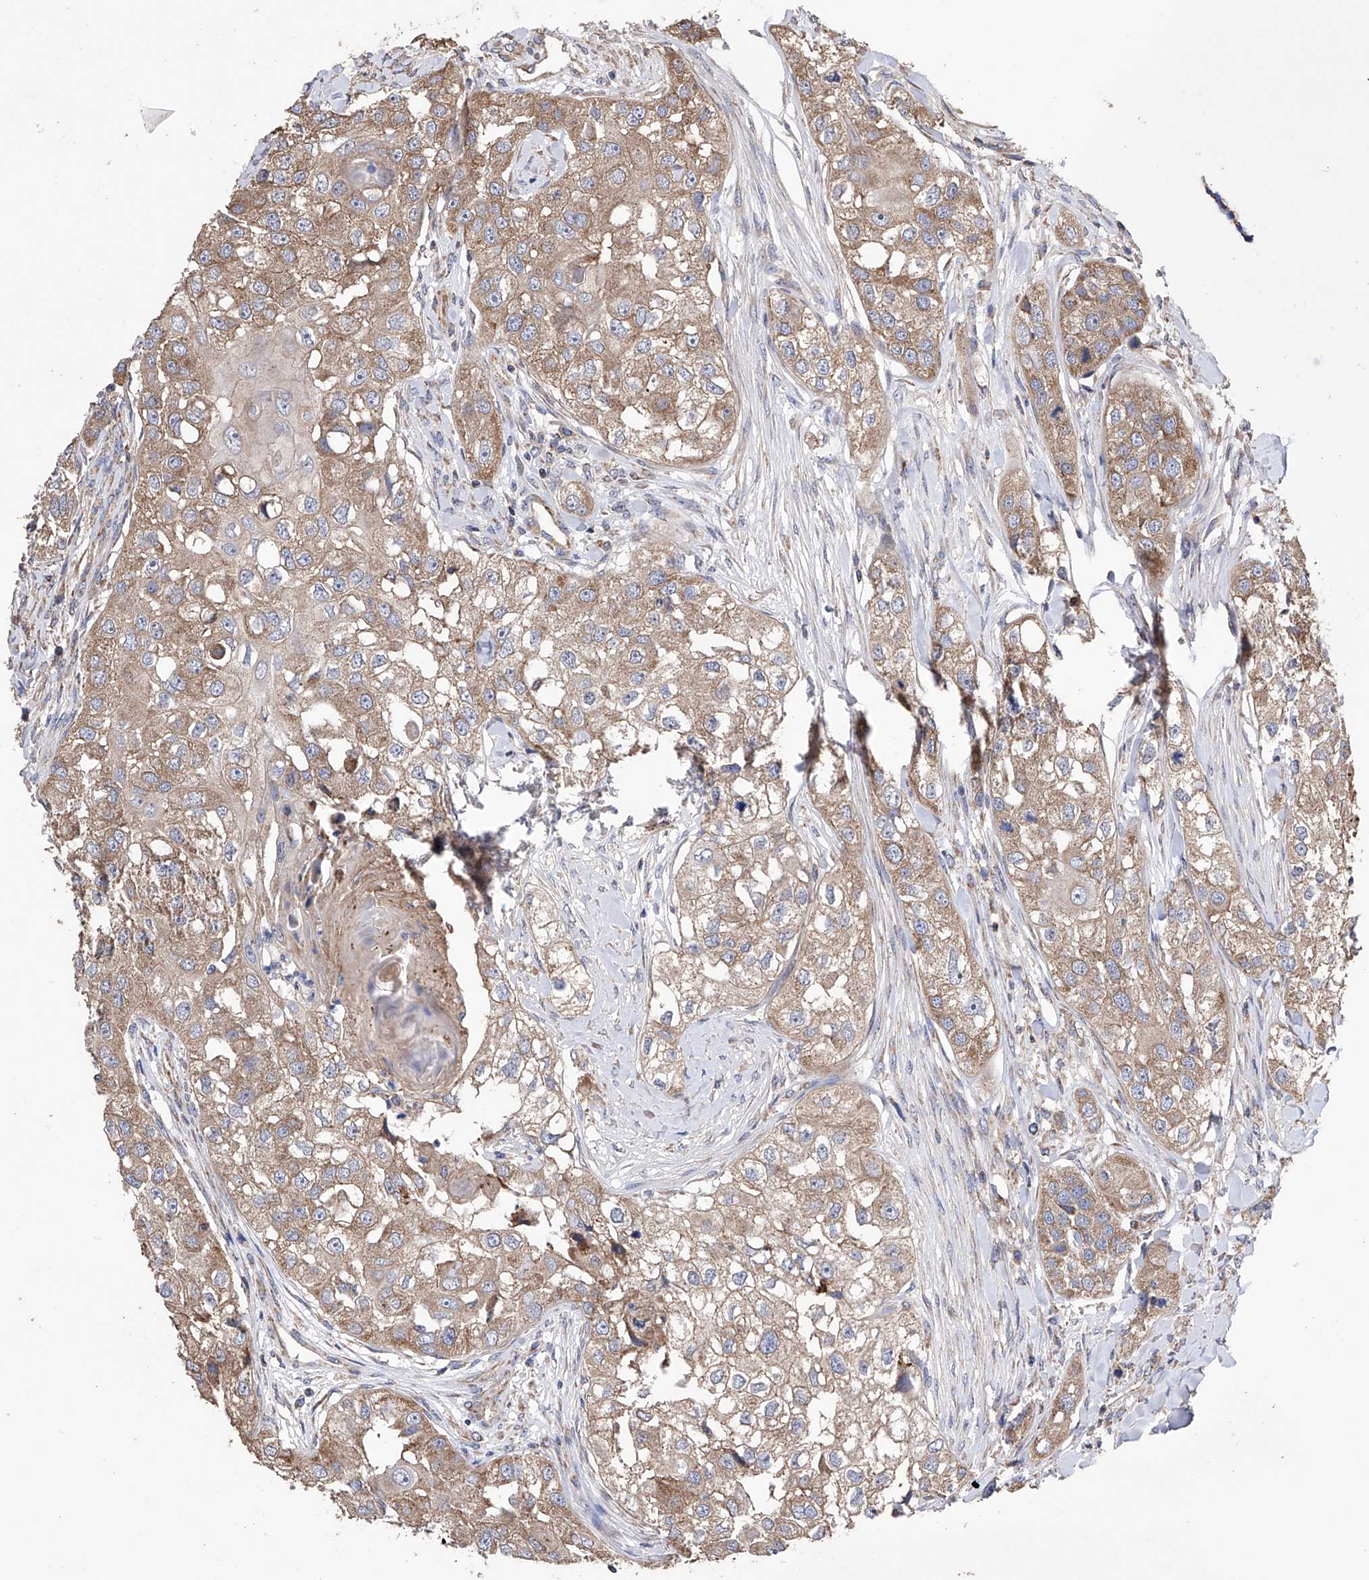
{"staining": {"intensity": "moderate", "quantity": ">75%", "location": "cytoplasmic/membranous"}, "tissue": "head and neck cancer", "cell_type": "Tumor cells", "image_type": "cancer", "snomed": [{"axis": "morphology", "description": "Normal tissue, NOS"}, {"axis": "morphology", "description": "Squamous cell carcinoma, NOS"}, {"axis": "topography", "description": "Skeletal muscle"}, {"axis": "topography", "description": "Head-Neck"}], "caption": "Human squamous cell carcinoma (head and neck) stained with a protein marker exhibits moderate staining in tumor cells.", "gene": "EFCAB2", "patient": {"sex": "male", "age": 51}}